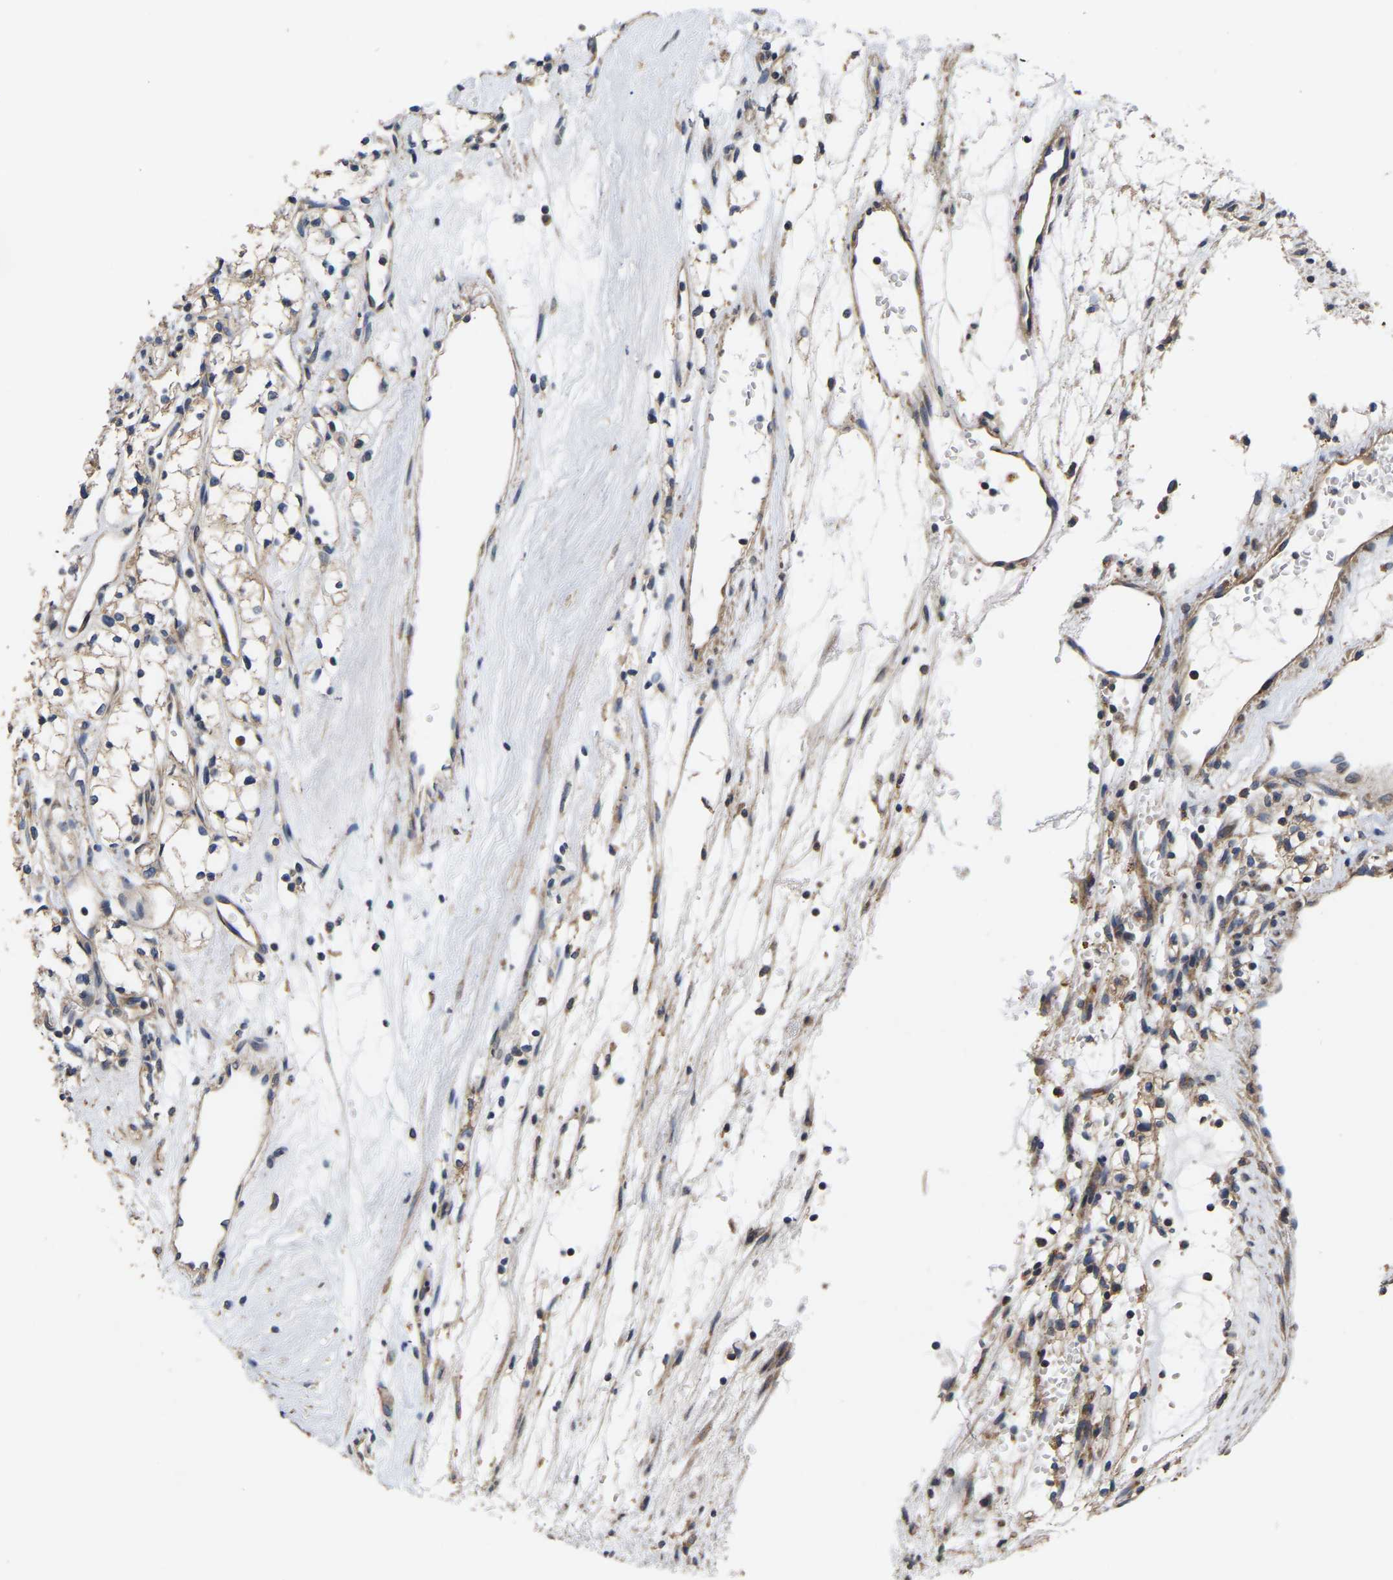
{"staining": {"intensity": "weak", "quantity": "25%-75%", "location": "cytoplasmic/membranous"}, "tissue": "renal cancer", "cell_type": "Tumor cells", "image_type": "cancer", "snomed": [{"axis": "morphology", "description": "Adenocarcinoma, NOS"}, {"axis": "topography", "description": "Kidney"}], "caption": "Human renal adenocarcinoma stained with a brown dye exhibits weak cytoplasmic/membranous positive staining in about 25%-75% of tumor cells.", "gene": "AIMP2", "patient": {"sex": "male", "age": 59}}